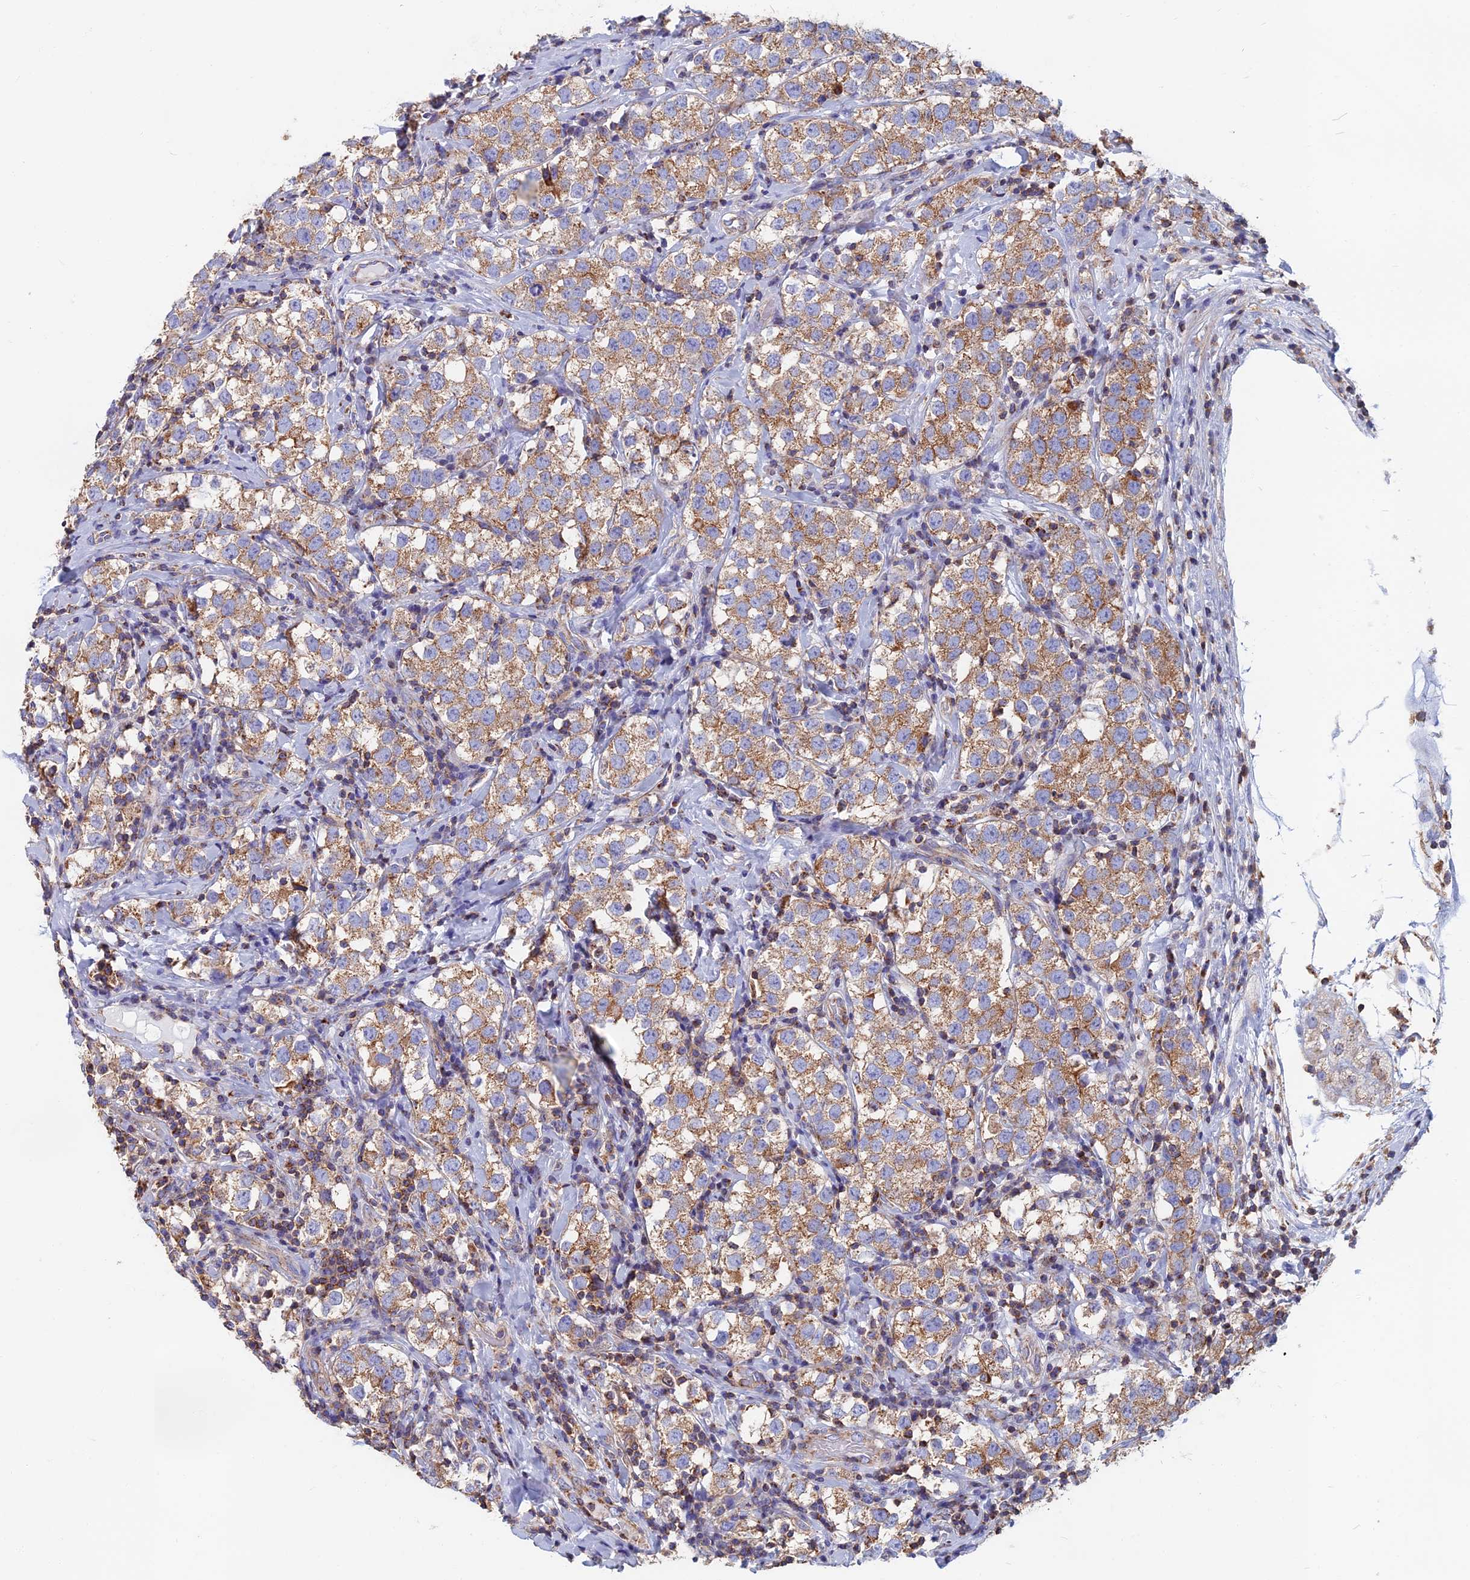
{"staining": {"intensity": "moderate", "quantity": ">75%", "location": "cytoplasmic/membranous"}, "tissue": "testis cancer", "cell_type": "Tumor cells", "image_type": "cancer", "snomed": [{"axis": "morphology", "description": "Seminoma, NOS"}, {"axis": "topography", "description": "Testis"}], "caption": "An image showing moderate cytoplasmic/membranous expression in approximately >75% of tumor cells in testis cancer, as visualized by brown immunohistochemical staining.", "gene": "HSD17B8", "patient": {"sex": "male", "age": 34}}